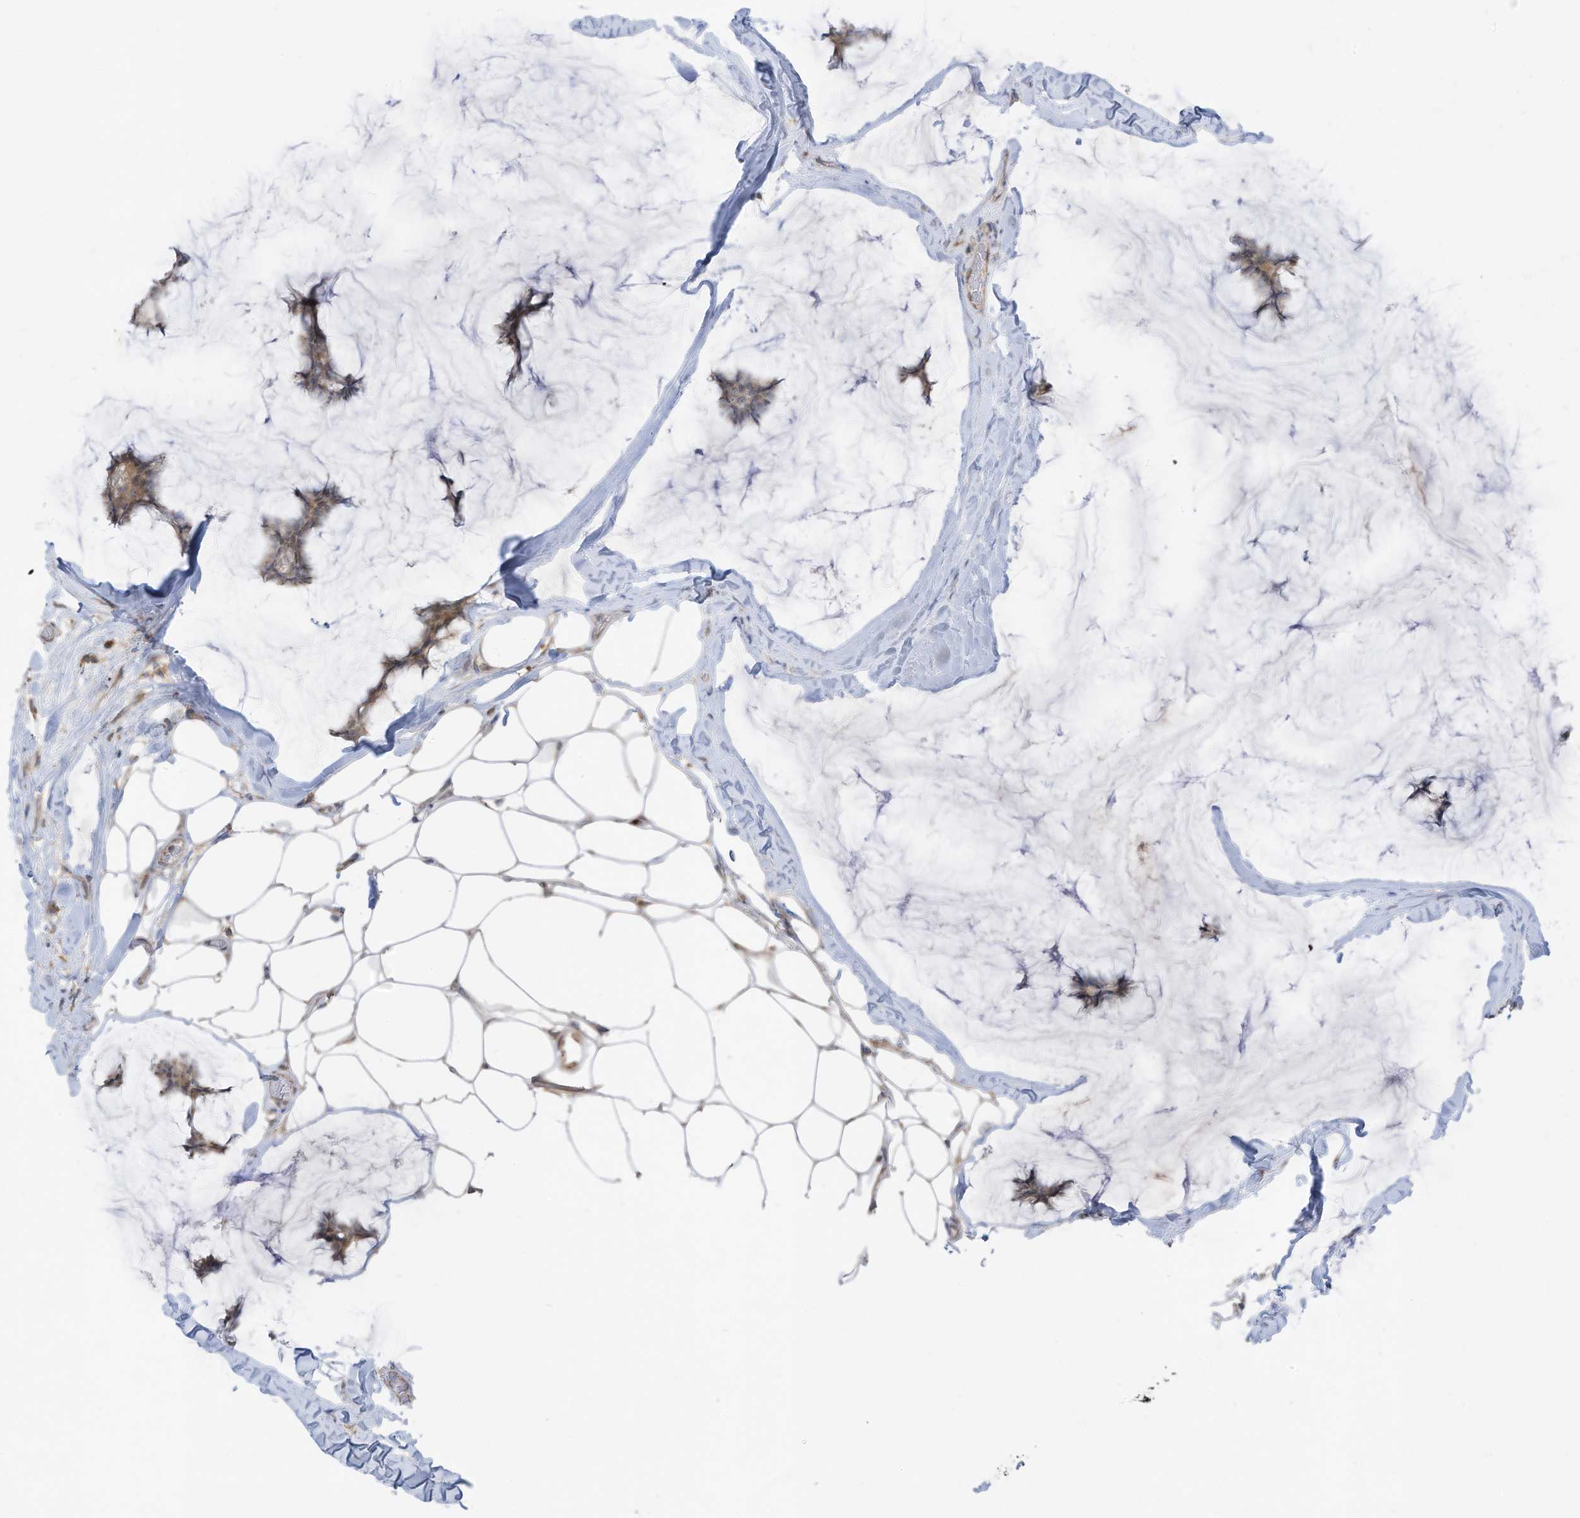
{"staining": {"intensity": "weak", "quantity": ">75%", "location": "cytoplasmic/membranous"}, "tissue": "breast cancer", "cell_type": "Tumor cells", "image_type": "cancer", "snomed": [{"axis": "morphology", "description": "Duct carcinoma"}, {"axis": "topography", "description": "Breast"}], "caption": "Weak cytoplasmic/membranous staining for a protein is appreciated in approximately >75% of tumor cells of breast cancer (infiltrating ductal carcinoma) using IHC.", "gene": "DZIP3", "patient": {"sex": "female", "age": 93}}